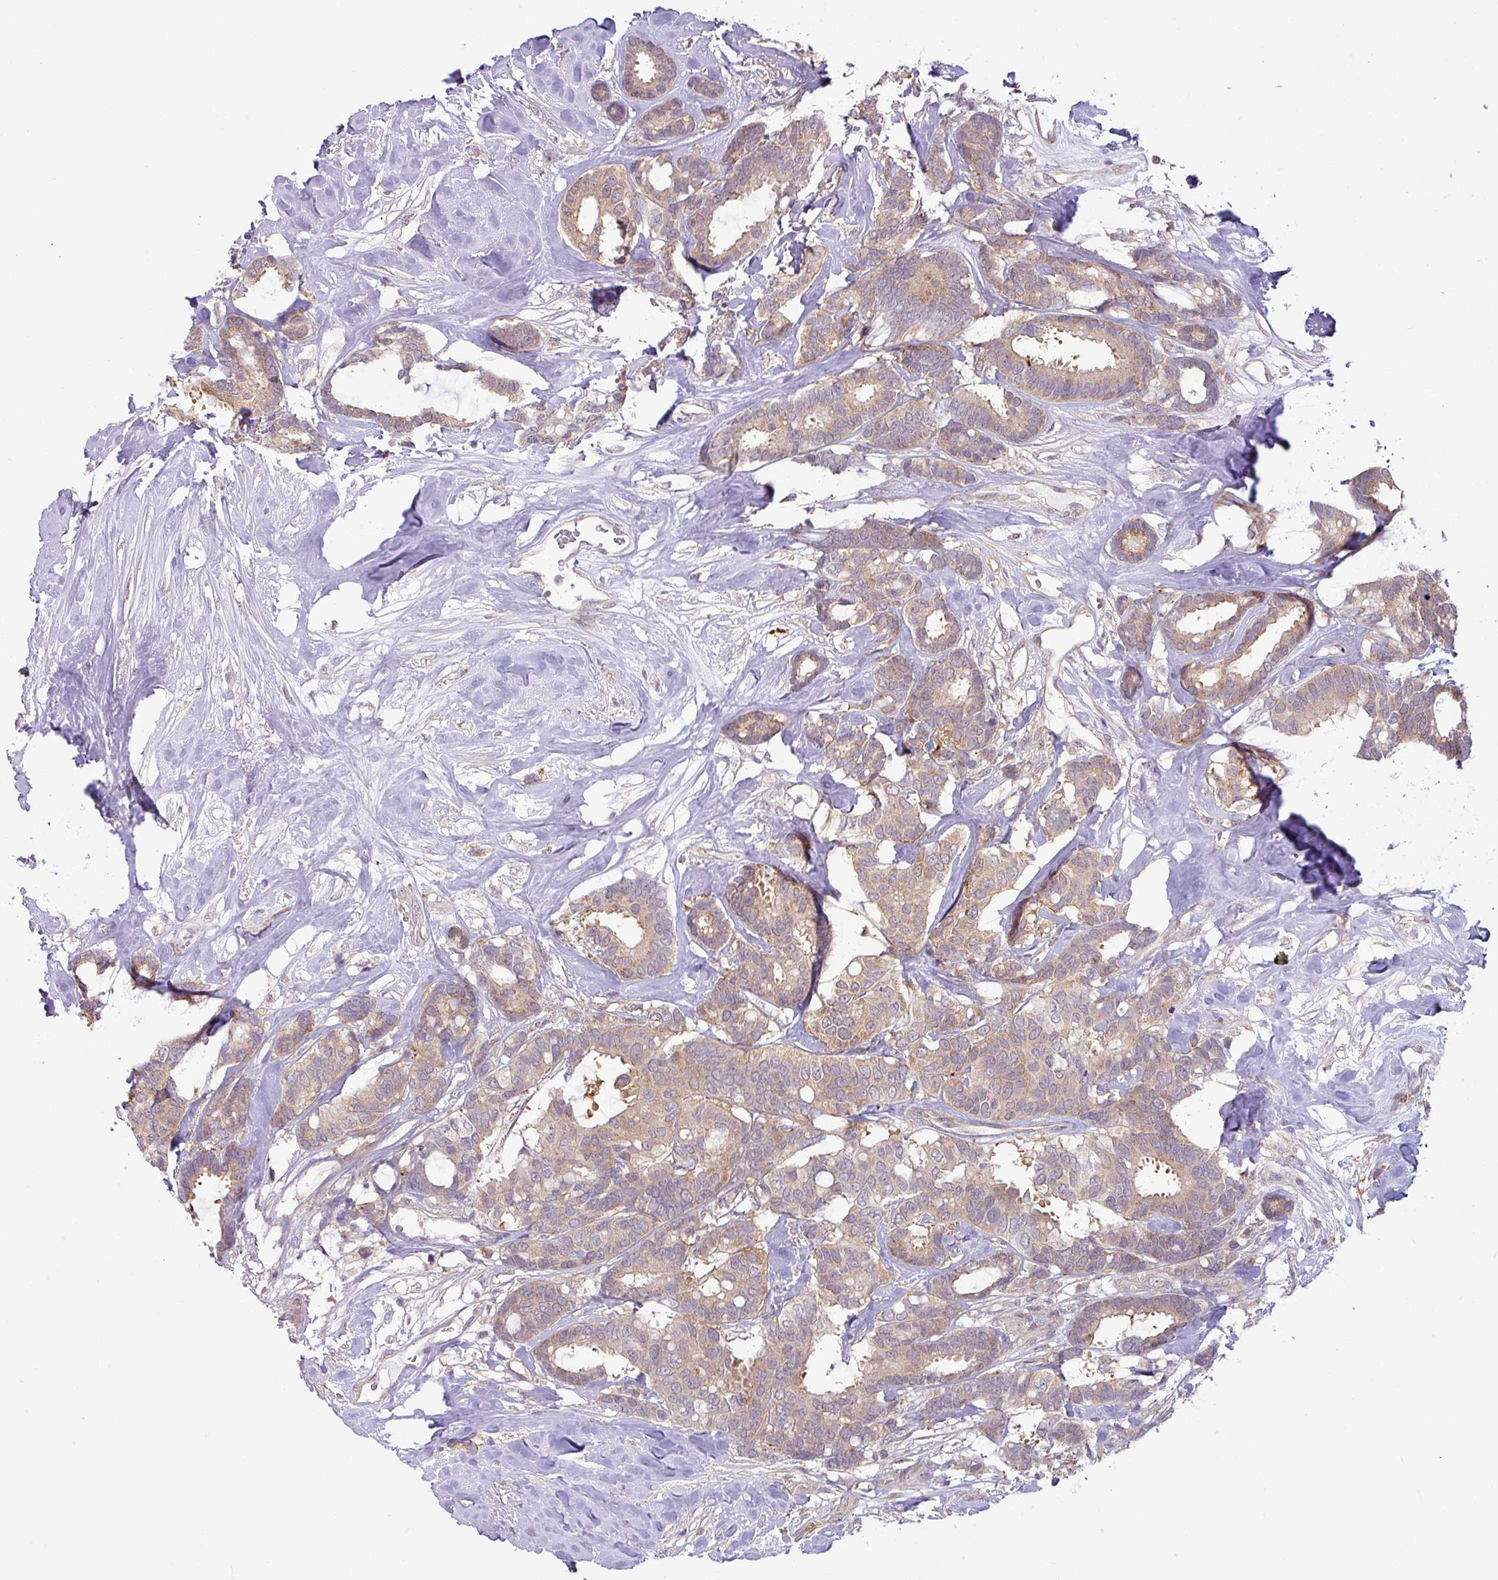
{"staining": {"intensity": "weak", "quantity": ">75%", "location": "cytoplasmic/membranous"}, "tissue": "breast cancer", "cell_type": "Tumor cells", "image_type": "cancer", "snomed": [{"axis": "morphology", "description": "Duct carcinoma"}, {"axis": "topography", "description": "Breast"}], "caption": "The photomicrograph exhibits immunohistochemical staining of breast cancer. There is weak cytoplasmic/membranous expression is seen in about >75% of tumor cells. The protein is shown in brown color, while the nuclei are stained blue.", "gene": "GALNT12", "patient": {"sex": "female", "age": 87}}